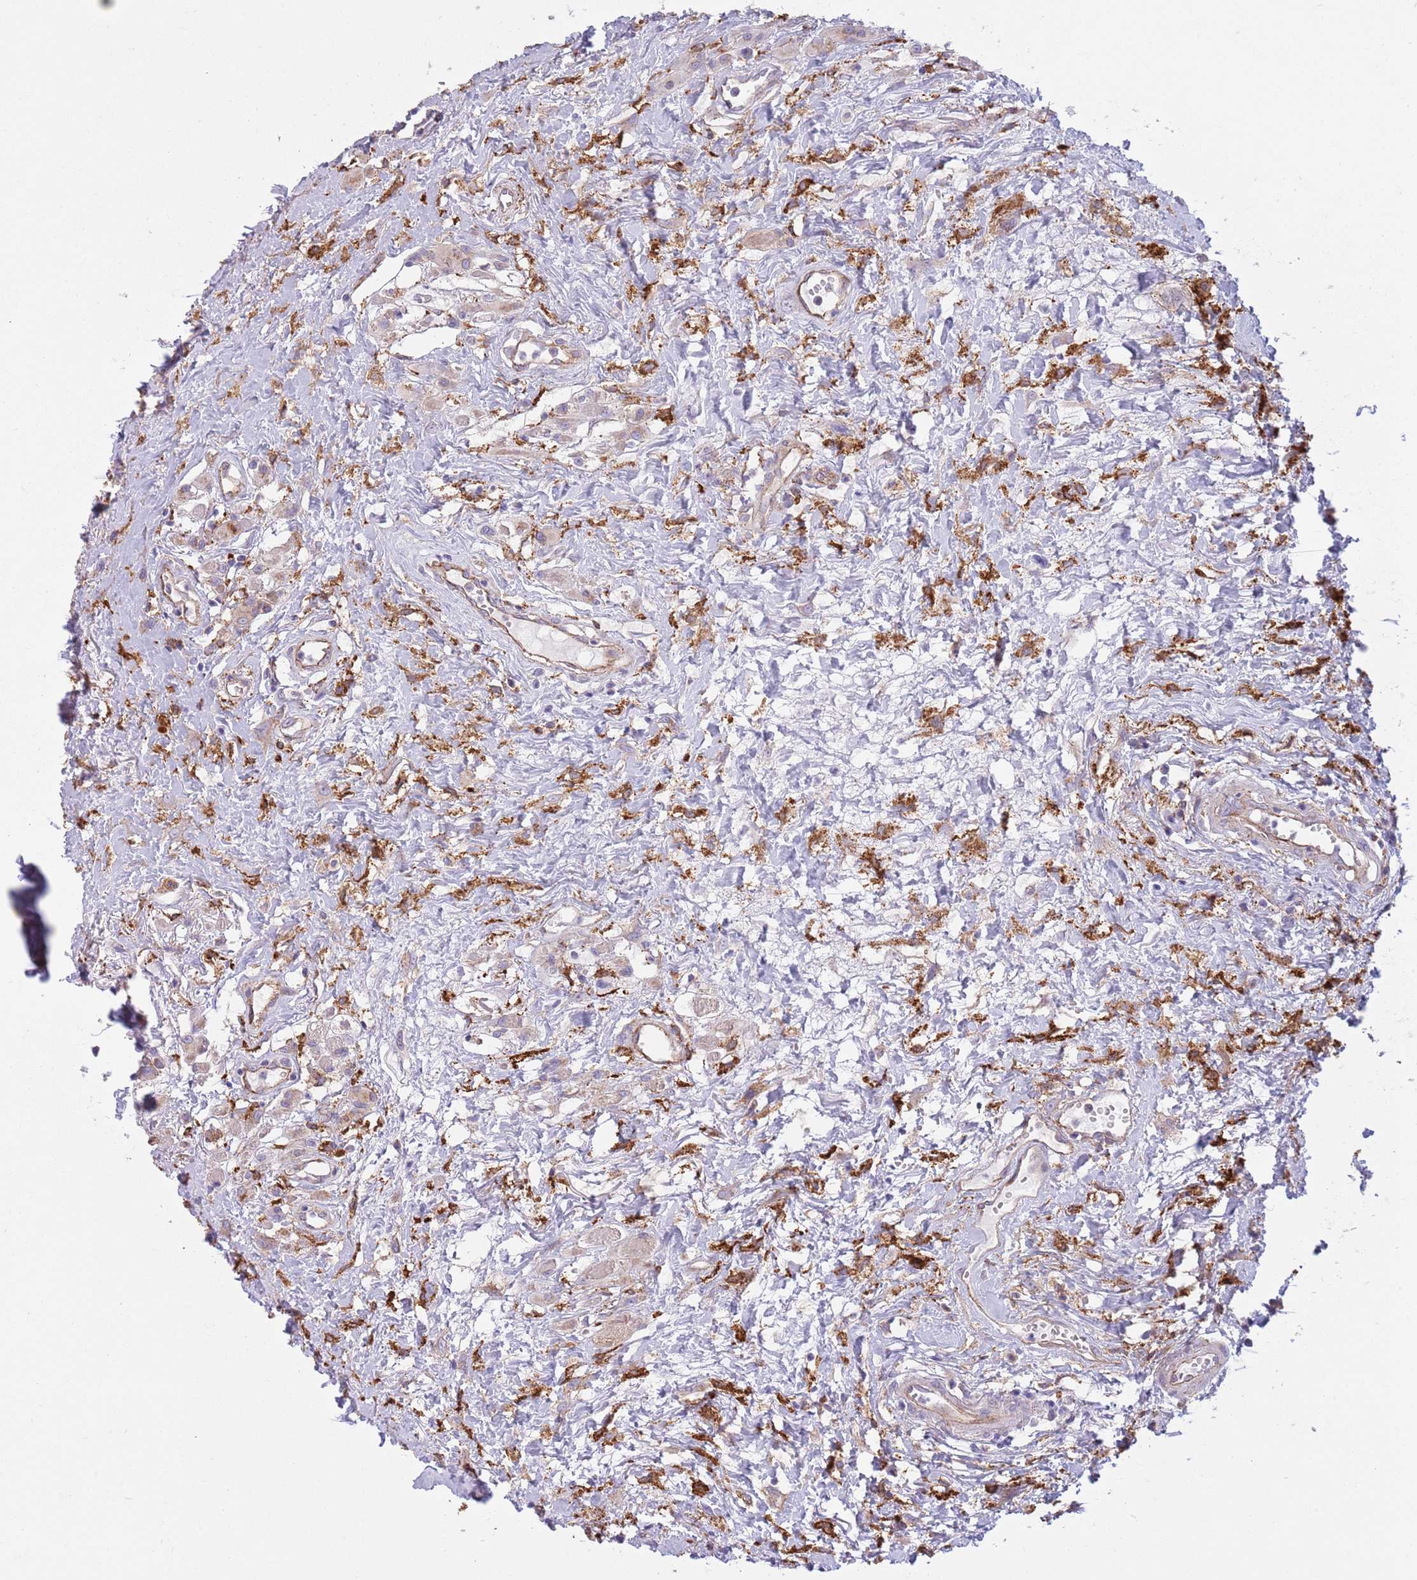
{"staining": {"intensity": "negative", "quantity": "none", "location": "none"}, "tissue": "head and neck cancer", "cell_type": "Tumor cells", "image_type": "cancer", "snomed": [{"axis": "morphology", "description": "Squamous cell carcinoma, NOS"}, {"axis": "topography", "description": "Head-Neck"}], "caption": "There is no significant positivity in tumor cells of squamous cell carcinoma (head and neck).", "gene": "SNX6", "patient": {"sex": "female", "age": 70}}